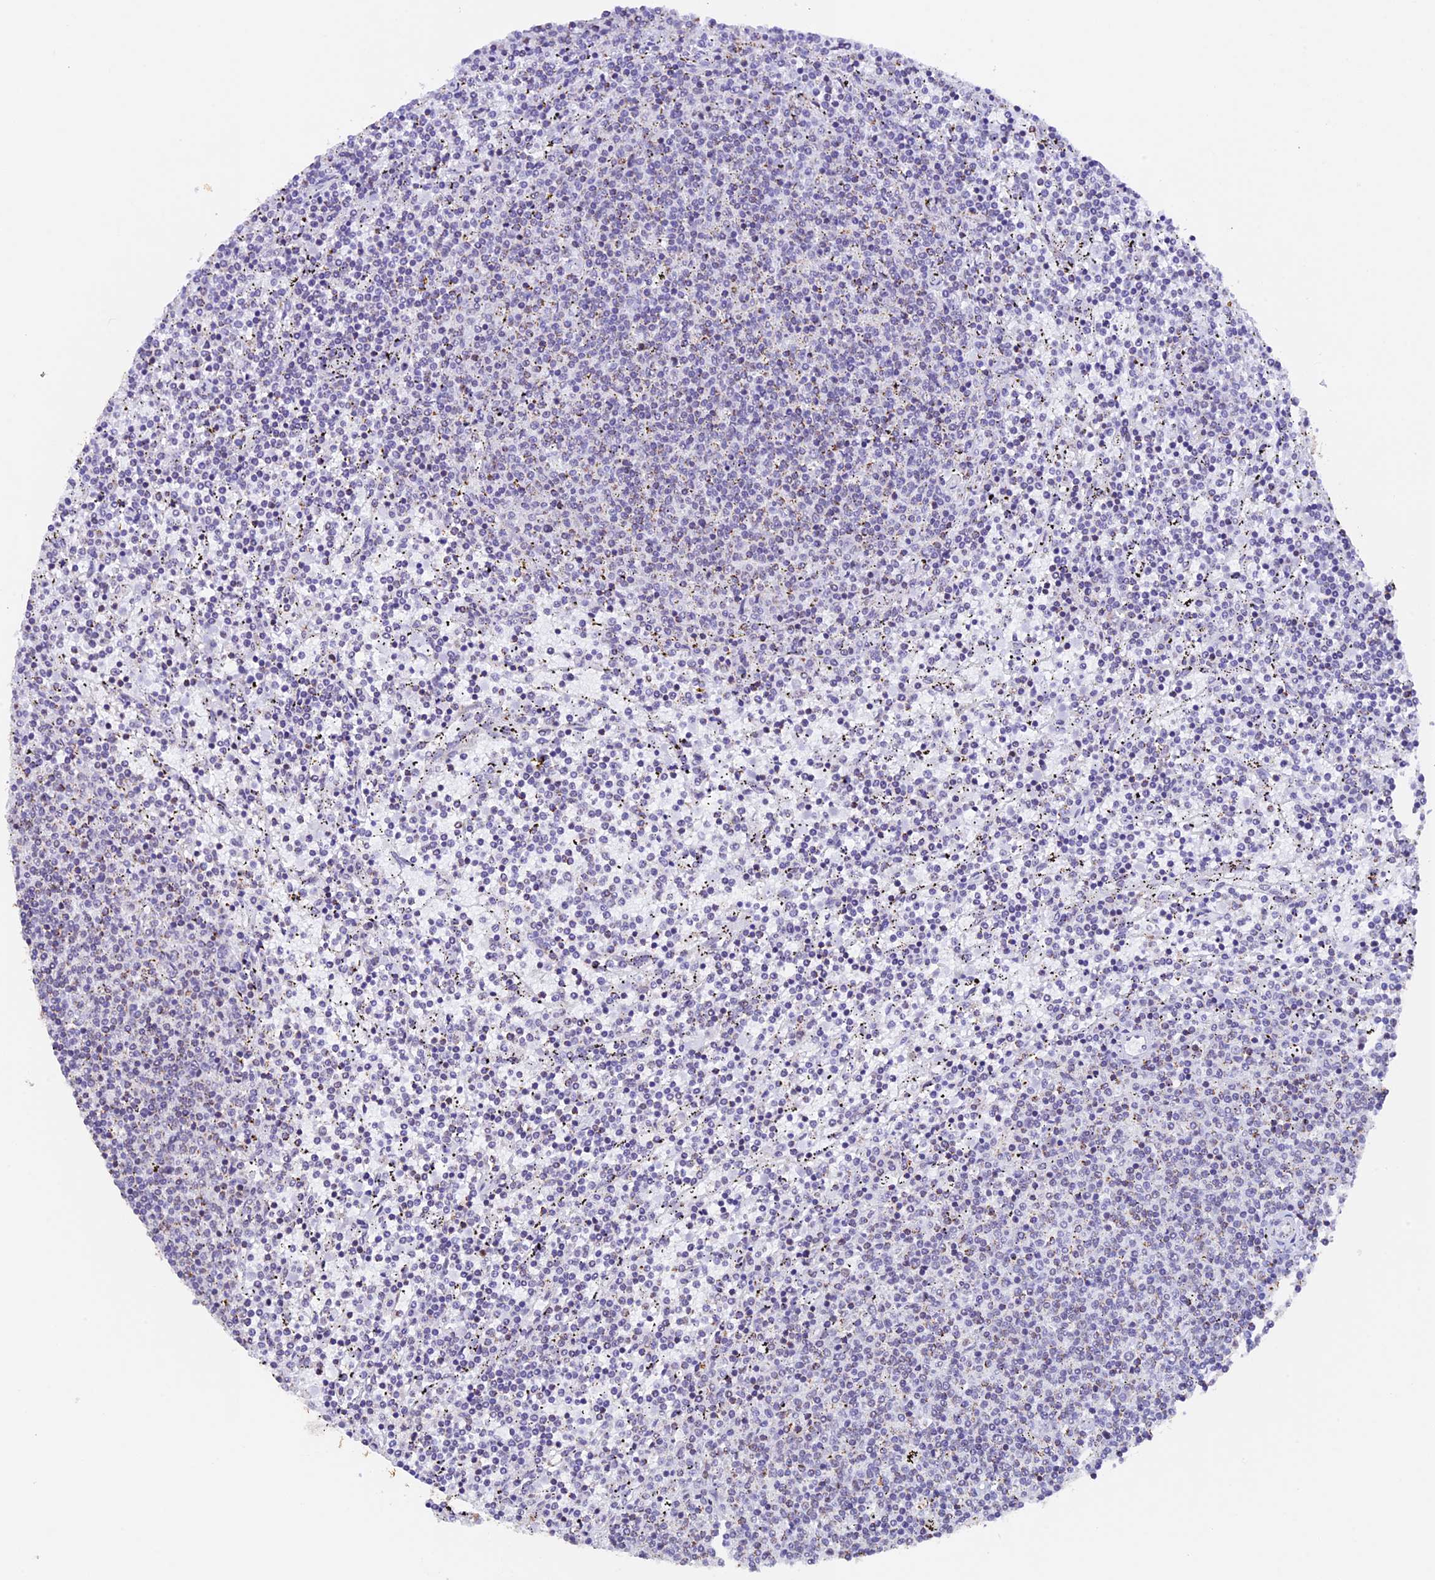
{"staining": {"intensity": "negative", "quantity": "none", "location": "none"}, "tissue": "lymphoma", "cell_type": "Tumor cells", "image_type": "cancer", "snomed": [{"axis": "morphology", "description": "Malignant lymphoma, non-Hodgkin's type, Low grade"}, {"axis": "topography", "description": "Spleen"}], "caption": "Immunohistochemistry (IHC) micrograph of neoplastic tissue: human malignant lymphoma, non-Hodgkin's type (low-grade) stained with DAB (3,3'-diaminobenzidine) shows no significant protein positivity in tumor cells.", "gene": "TFAM", "patient": {"sex": "female", "age": 50}}